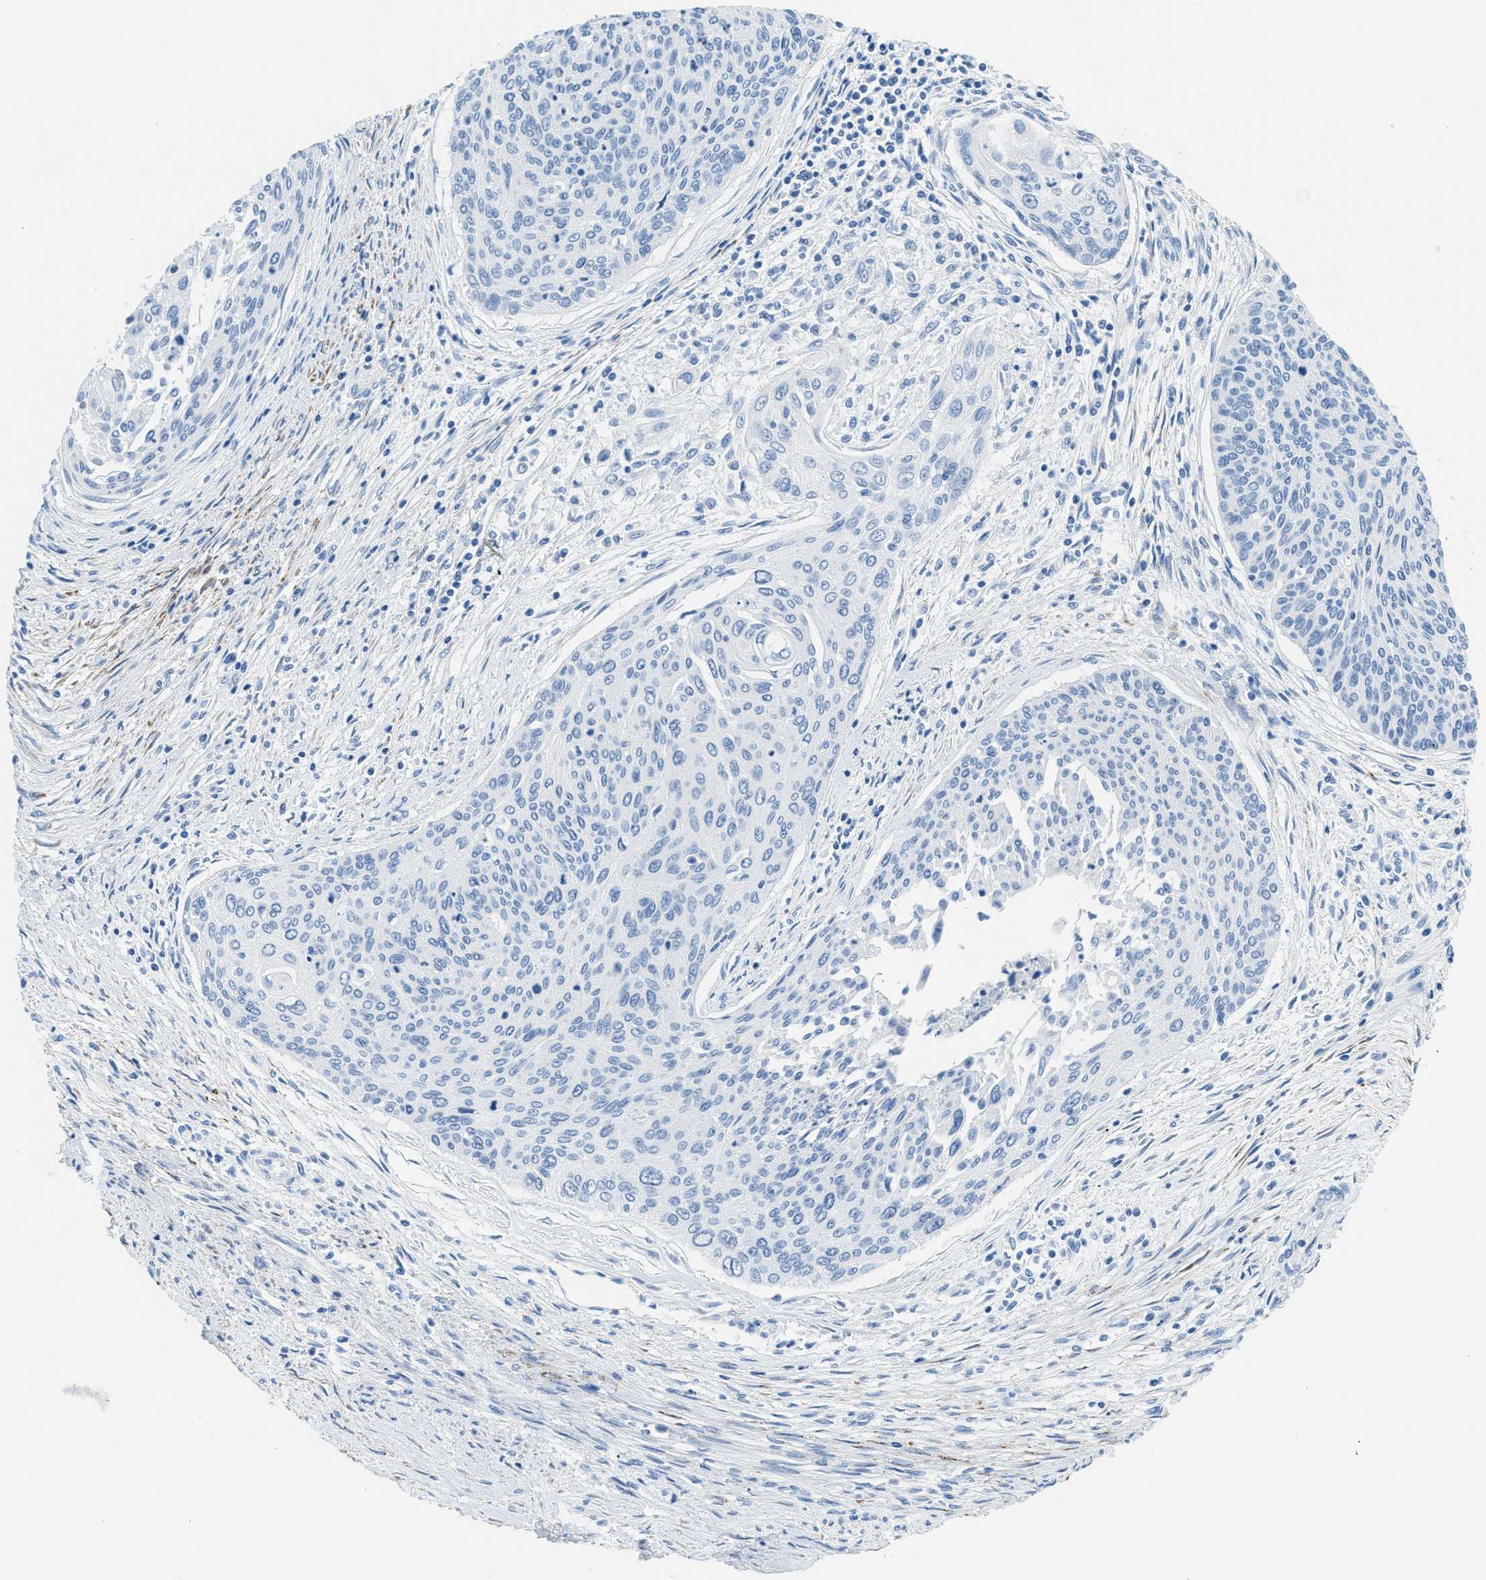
{"staining": {"intensity": "negative", "quantity": "none", "location": "none"}, "tissue": "cervical cancer", "cell_type": "Tumor cells", "image_type": "cancer", "snomed": [{"axis": "morphology", "description": "Squamous cell carcinoma, NOS"}, {"axis": "topography", "description": "Cervix"}], "caption": "The photomicrograph shows no significant positivity in tumor cells of cervical cancer.", "gene": "MGARP", "patient": {"sex": "female", "age": 55}}